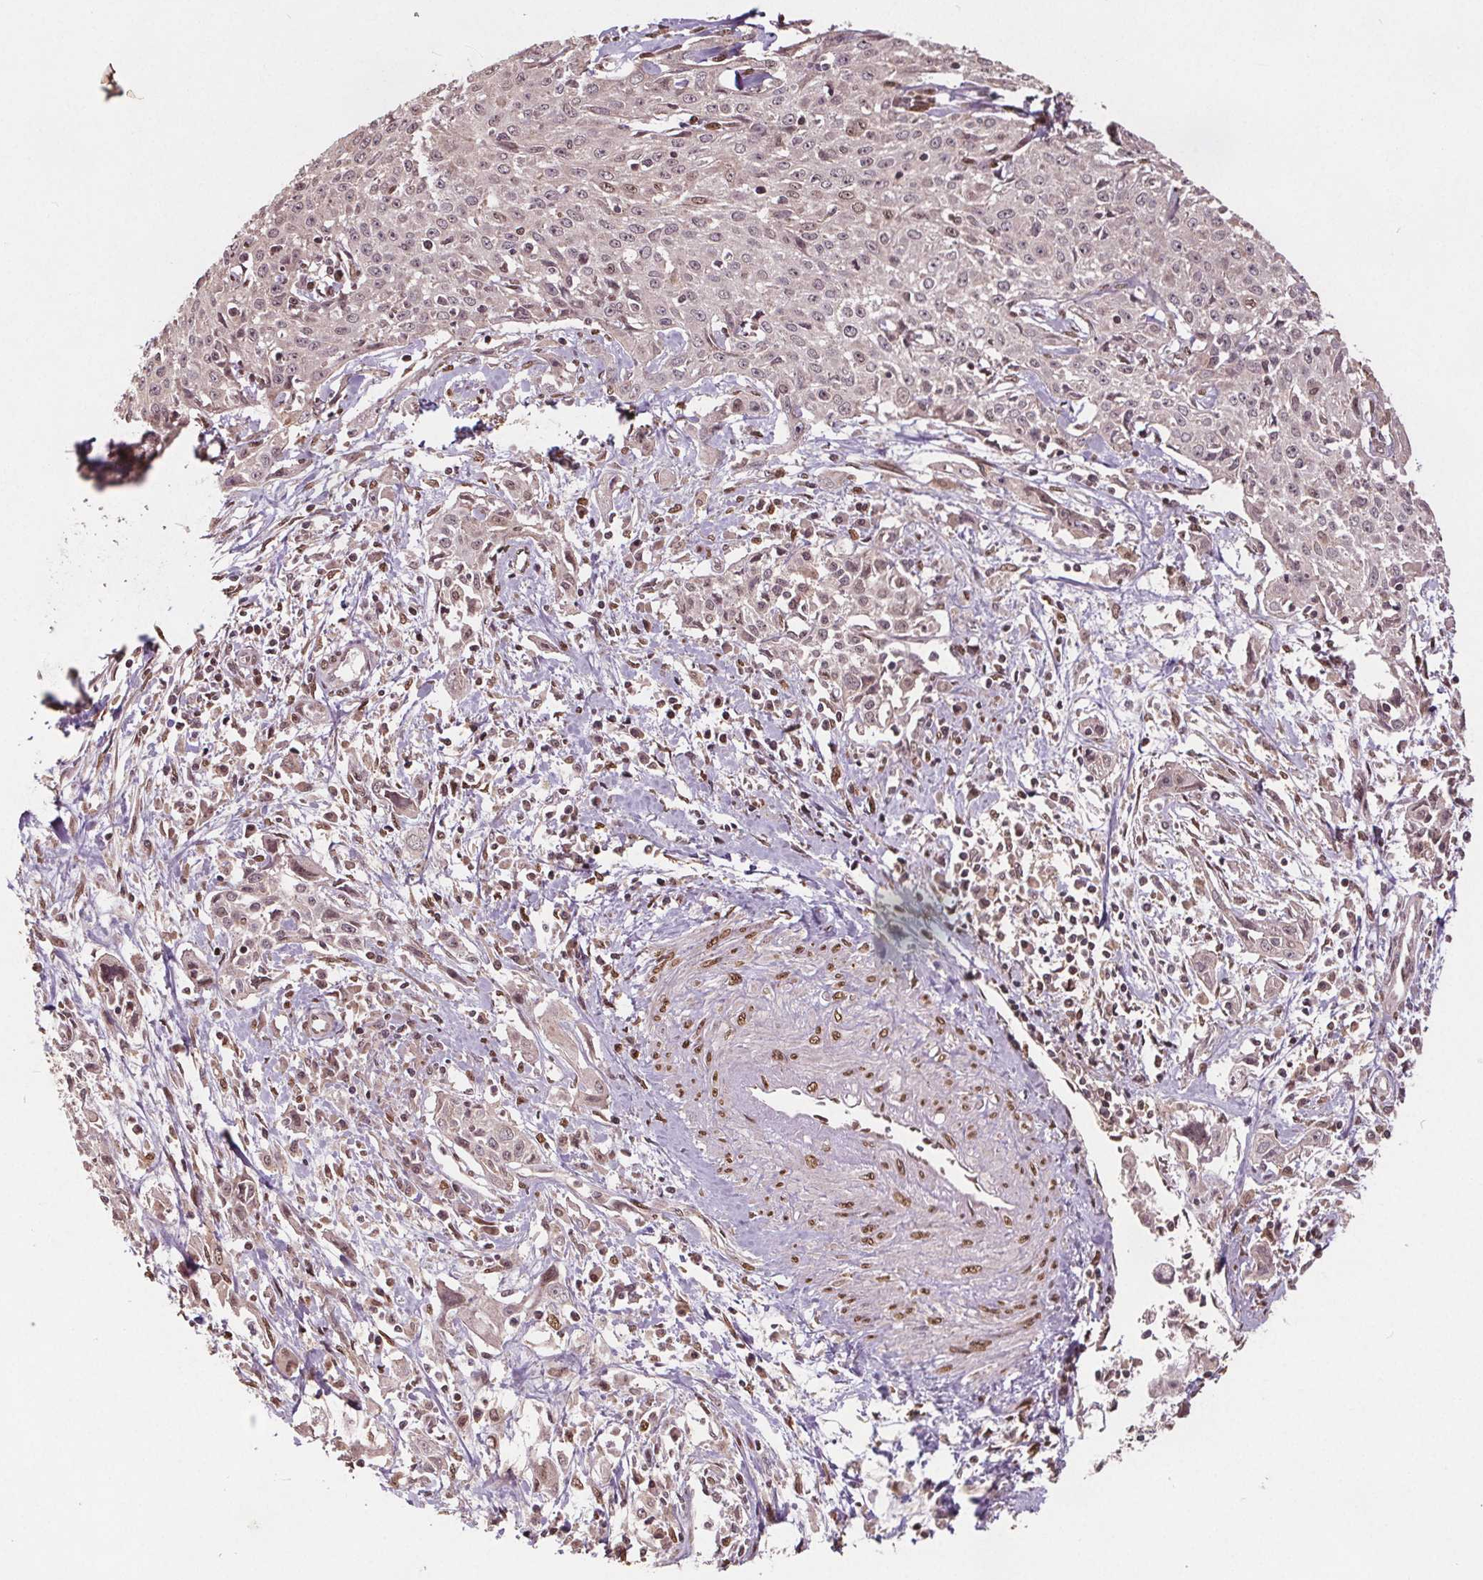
{"staining": {"intensity": "moderate", "quantity": "<25%", "location": "nuclear"}, "tissue": "cervical cancer", "cell_type": "Tumor cells", "image_type": "cancer", "snomed": [{"axis": "morphology", "description": "Squamous cell carcinoma, NOS"}, {"axis": "topography", "description": "Cervix"}], "caption": "The immunohistochemical stain highlights moderate nuclear positivity in tumor cells of squamous cell carcinoma (cervical) tissue.", "gene": "HIF1AN", "patient": {"sex": "female", "age": 38}}